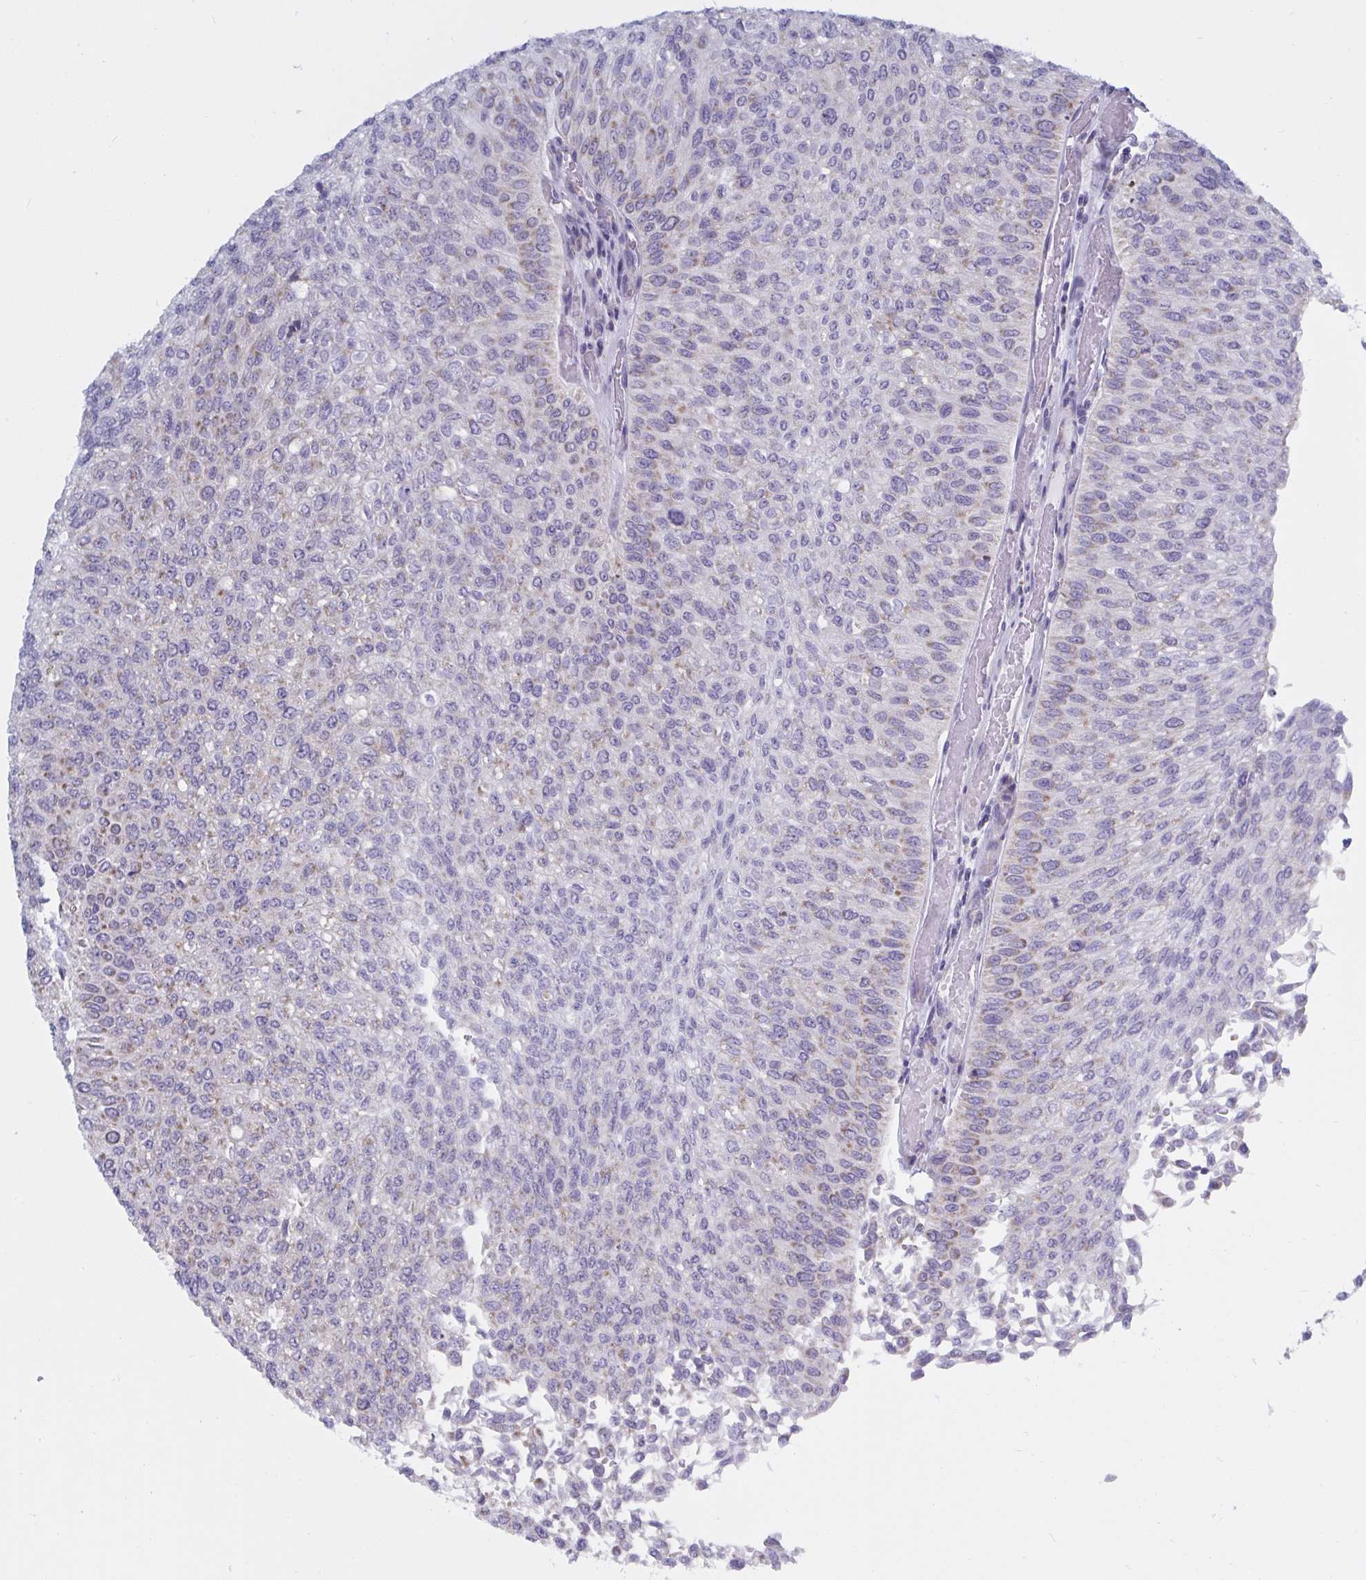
{"staining": {"intensity": "weak", "quantity": "<25%", "location": "cytoplasmic/membranous"}, "tissue": "urothelial cancer", "cell_type": "Tumor cells", "image_type": "cancer", "snomed": [{"axis": "morphology", "description": "Urothelial carcinoma, NOS"}, {"axis": "topography", "description": "Urinary bladder"}], "caption": "This image is of transitional cell carcinoma stained with immunohistochemistry (IHC) to label a protein in brown with the nuclei are counter-stained blue. There is no expression in tumor cells. (DAB immunohistochemistry (IHC) with hematoxylin counter stain).", "gene": "ATG9A", "patient": {"sex": "male", "age": 59}}